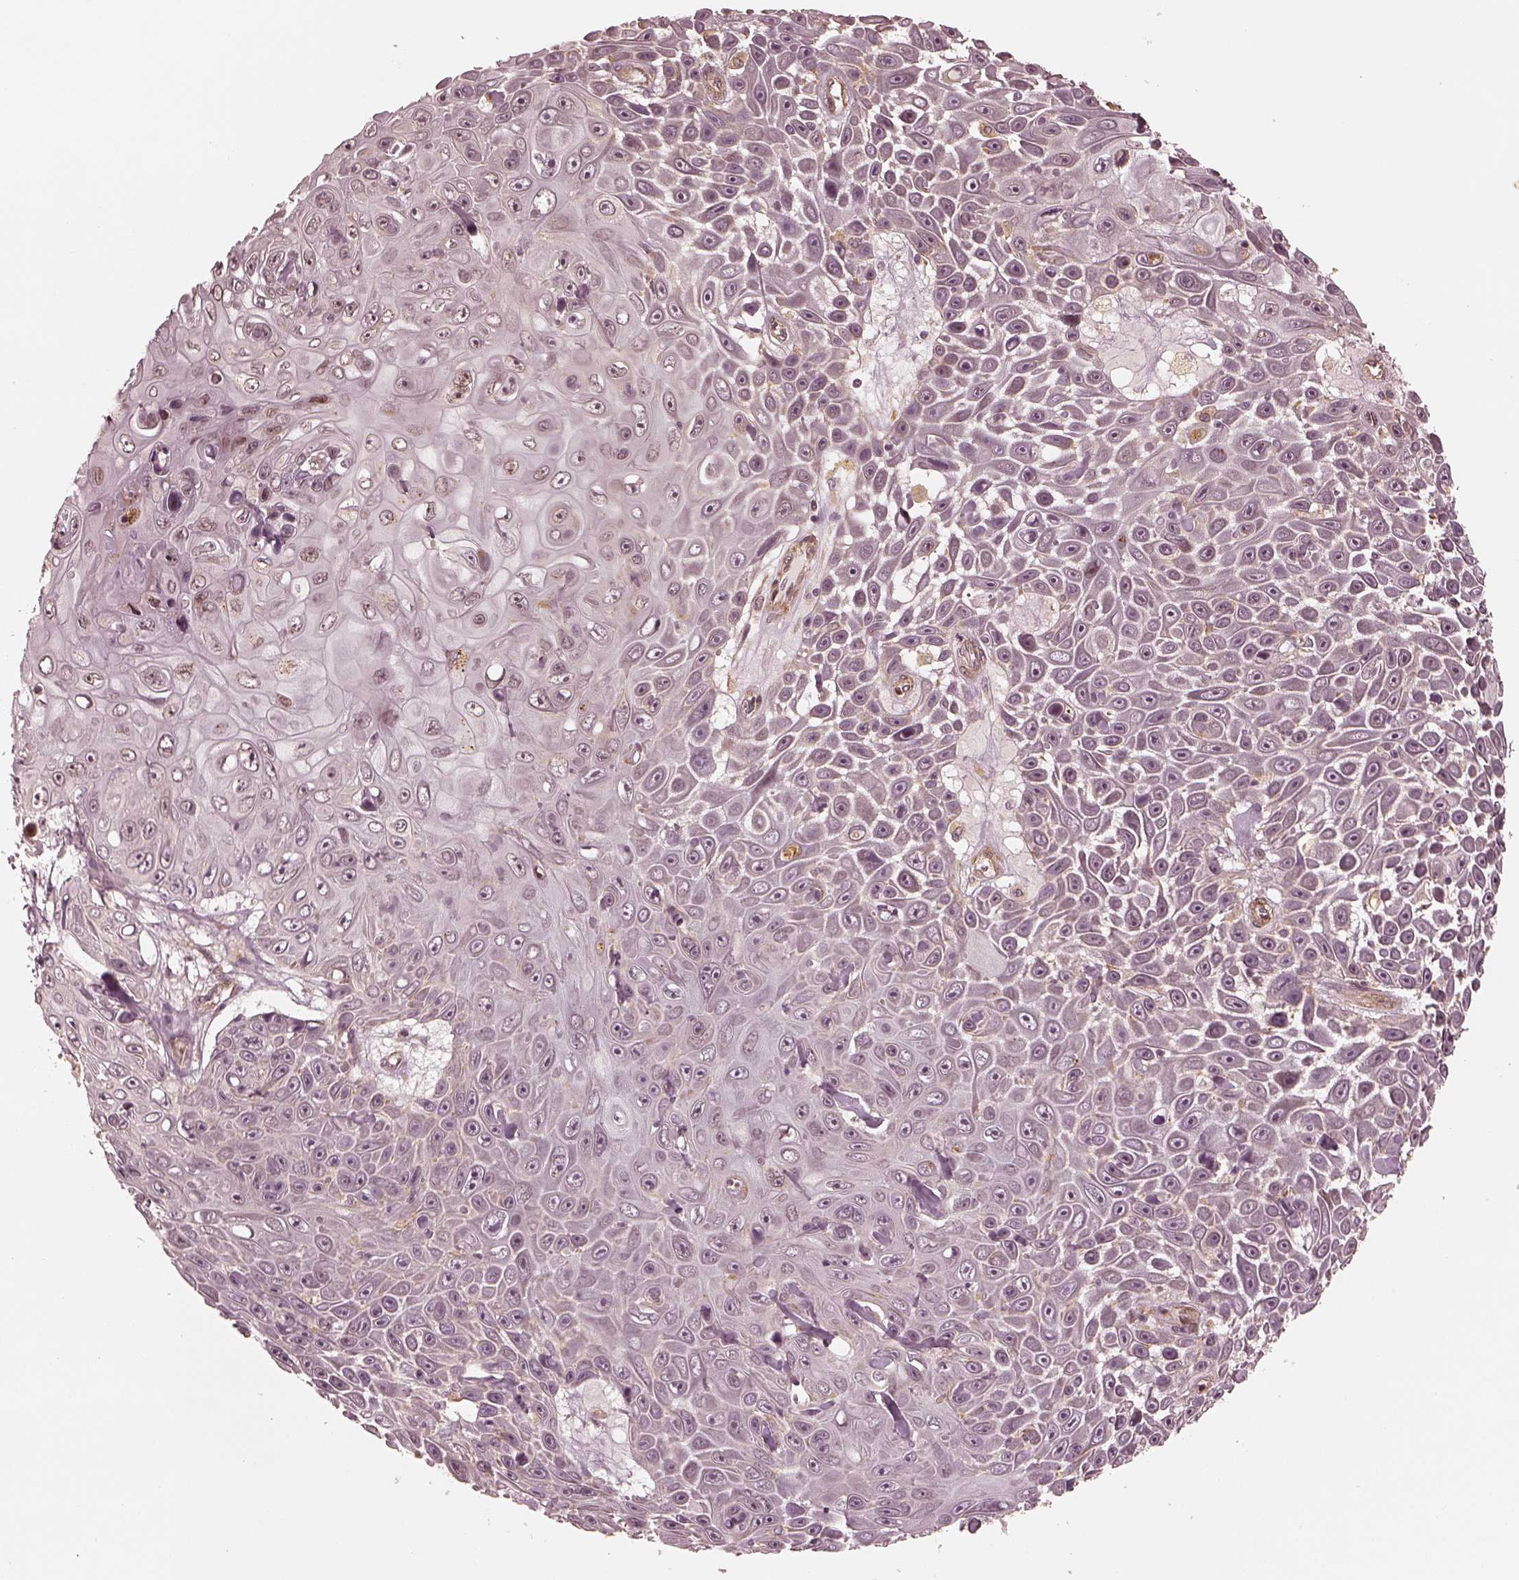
{"staining": {"intensity": "negative", "quantity": "none", "location": "none"}, "tissue": "skin cancer", "cell_type": "Tumor cells", "image_type": "cancer", "snomed": [{"axis": "morphology", "description": "Squamous cell carcinoma, NOS"}, {"axis": "topography", "description": "Skin"}], "caption": "Tumor cells are negative for brown protein staining in squamous cell carcinoma (skin). (DAB IHC, high magnification).", "gene": "SLC12A9", "patient": {"sex": "male", "age": 82}}